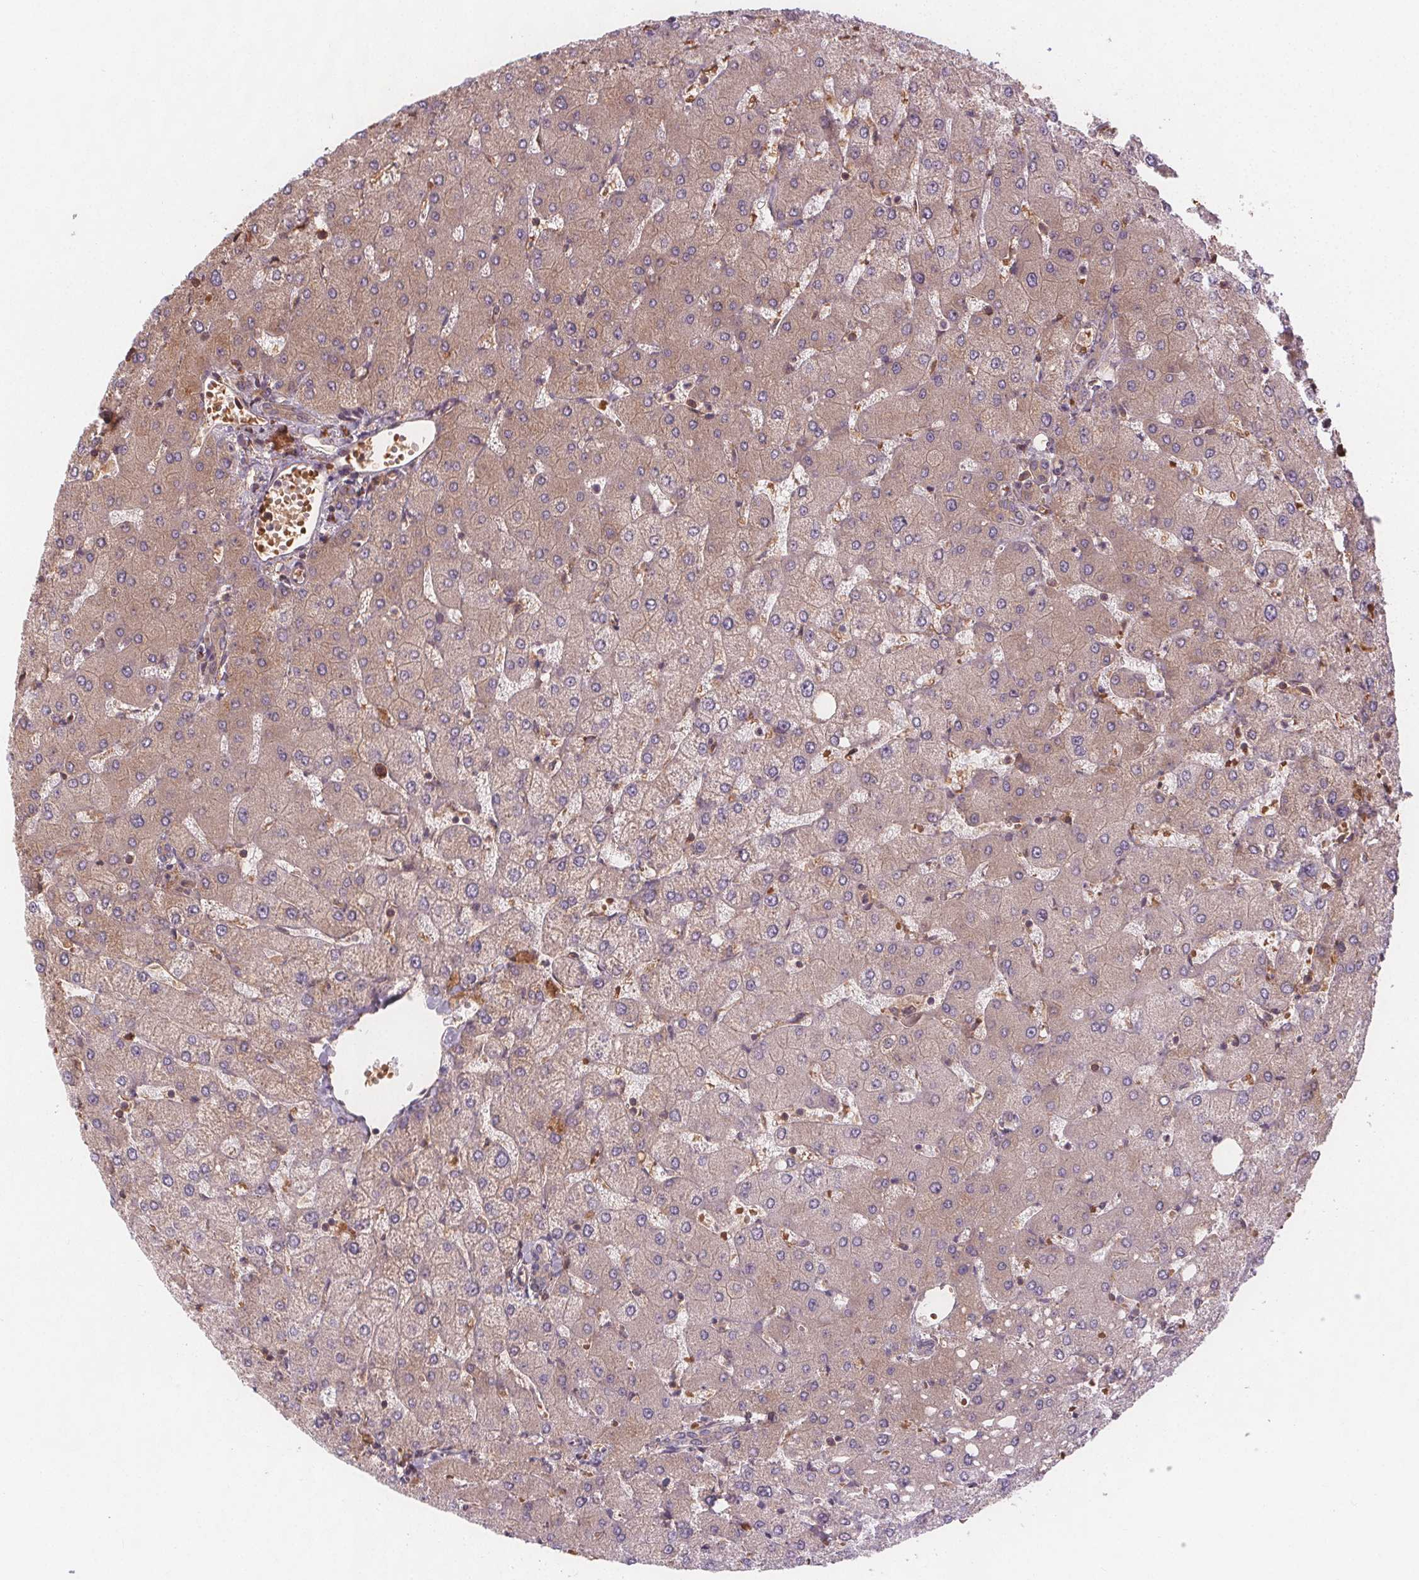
{"staining": {"intensity": "weak", "quantity": ">75%", "location": "cytoplasmic/membranous"}, "tissue": "liver", "cell_type": "Cholangiocytes", "image_type": "normal", "snomed": [{"axis": "morphology", "description": "Normal tissue, NOS"}, {"axis": "topography", "description": "Liver"}], "caption": "Immunohistochemical staining of unremarkable human liver reveals low levels of weak cytoplasmic/membranous expression in approximately >75% of cholangiocytes. (DAB IHC, brown staining for protein, blue staining for nuclei).", "gene": "EIF3D", "patient": {"sex": "female", "age": 54}}